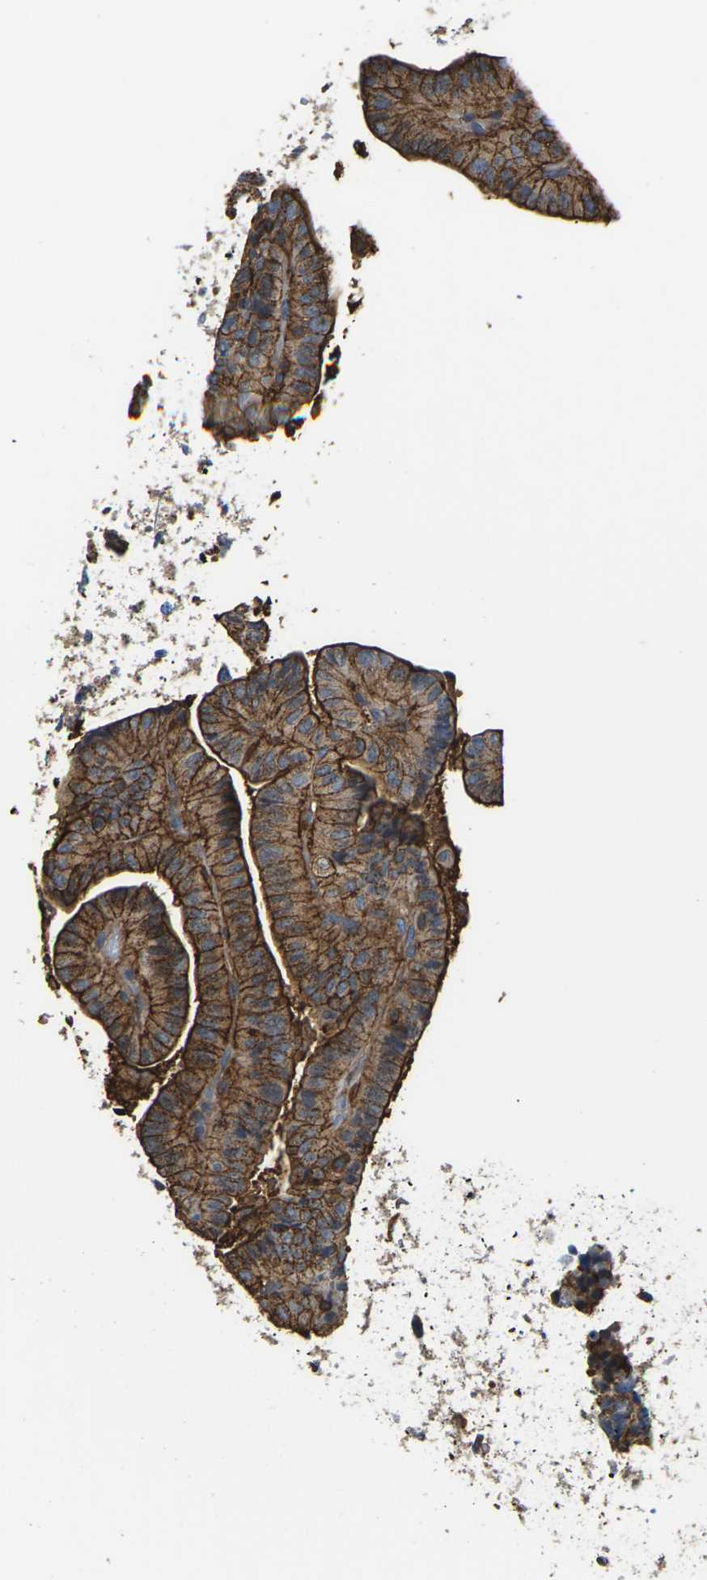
{"staining": {"intensity": "strong", "quantity": ">75%", "location": "cytoplasmic/membranous"}, "tissue": "thyroid cancer", "cell_type": "Tumor cells", "image_type": "cancer", "snomed": [{"axis": "morphology", "description": "Papillary adenocarcinoma, NOS"}, {"axis": "topography", "description": "Thyroid gland"}], "caption": "This photomicrograph reveals IHC staining of human thyroid cancer, with high strong cytoplasmic/membranous expression in approximately >75% of tumor cells.", "gene": "IQGAP1", "patient": {"sex": "male", "age": 77}}